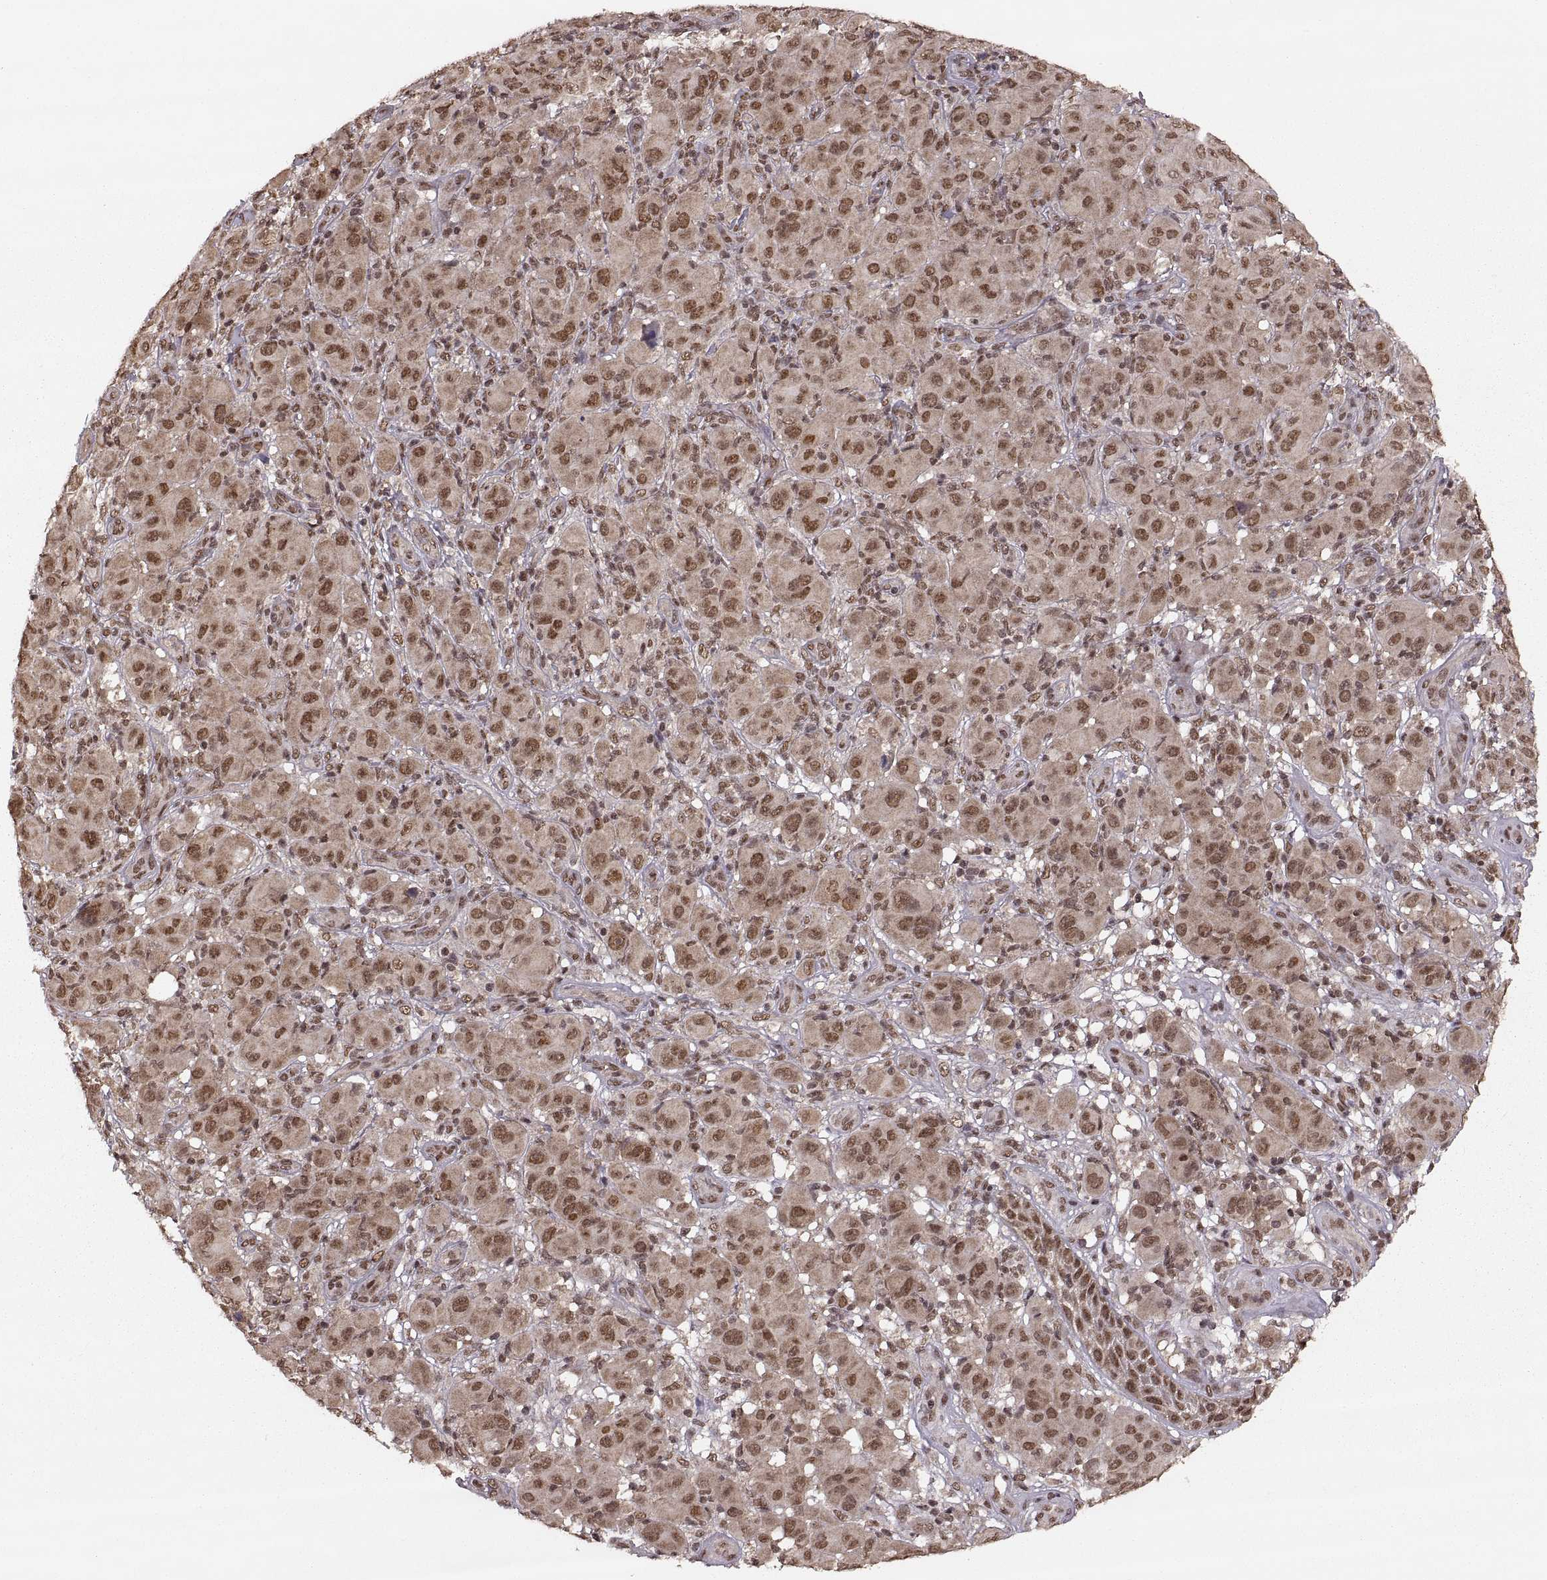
{"staining": {"intensity": "moderate", "quantity": ">75%", "location": "cytoplasmic/membranous,nuclear"}, "tissue": "melanoma", "cell_type": "Tumor cells", "image_type": "cancer", "snomed": [{"axis": "morphology", "description": "Malignant melanoma, NOS"}, {"axis": "topography", "description": "Skin"}], "caption": "Immunohistochemical staining of melanoma exhibits medium levels of moderate cytoplasmic/membranous and nuclear expression in approximately >75% of tumor cells.", "gene": "RFT1", "patient": {"sex": "female", "age": 87}}